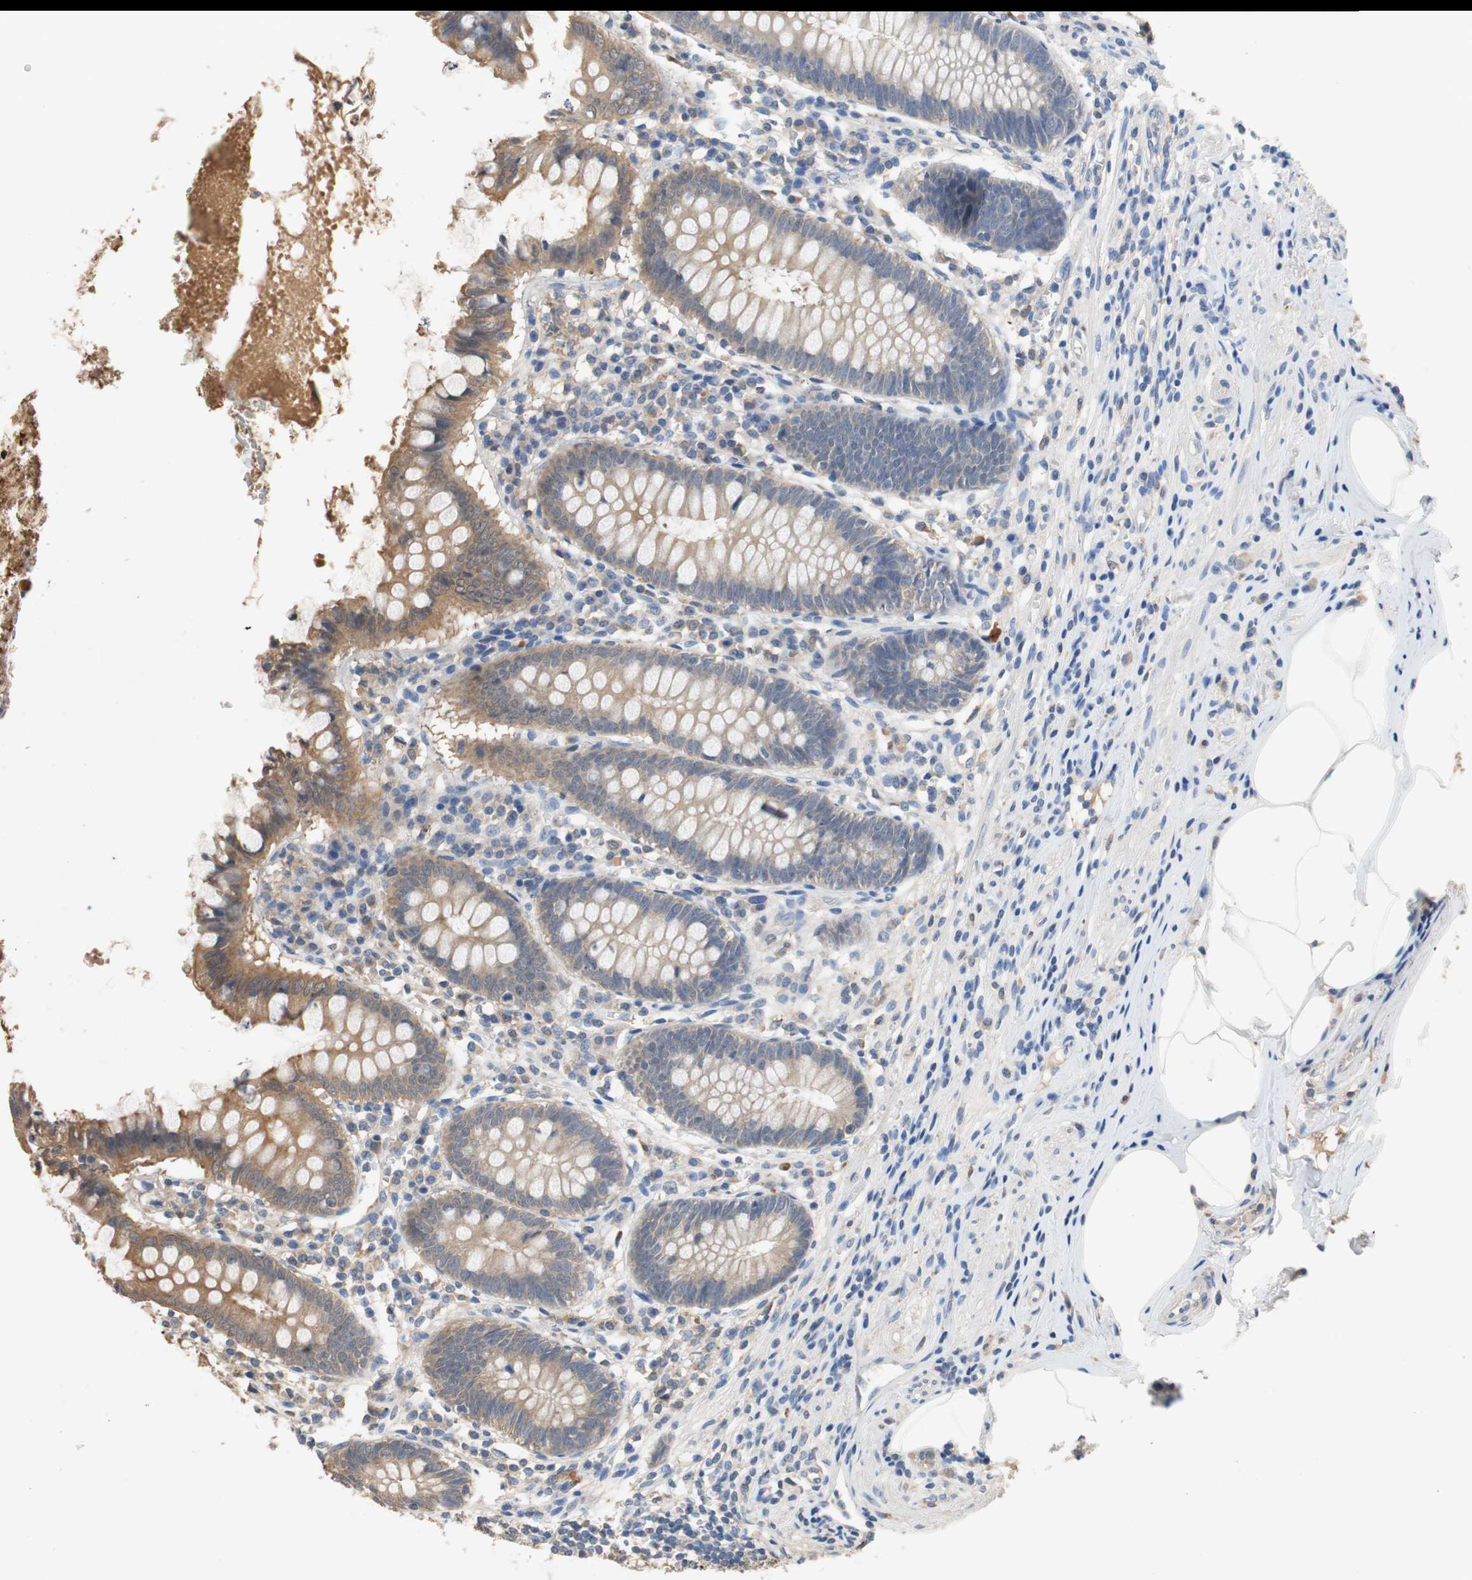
{"staining": {"intensity": "moderate", "quantity": ">75%", "location": "cytoplasmic/membranous"}, "tissue": "appendix", "cell_type": "Glandular cells", "image_type": "normal", "snomed": [{"axis": "morphology", "description": "Normal tissue, NOS"}, {"axis": "topography", "description": "Appendix"}], "caption": "Protein expression by immunohistochemistry demonstrates moderate cytoplasmic/membranous staining in approximately >75% of glandular cells in benign appendix.", "gene": "ADAP1", "patient": {"sex": "female", "age": 50}}